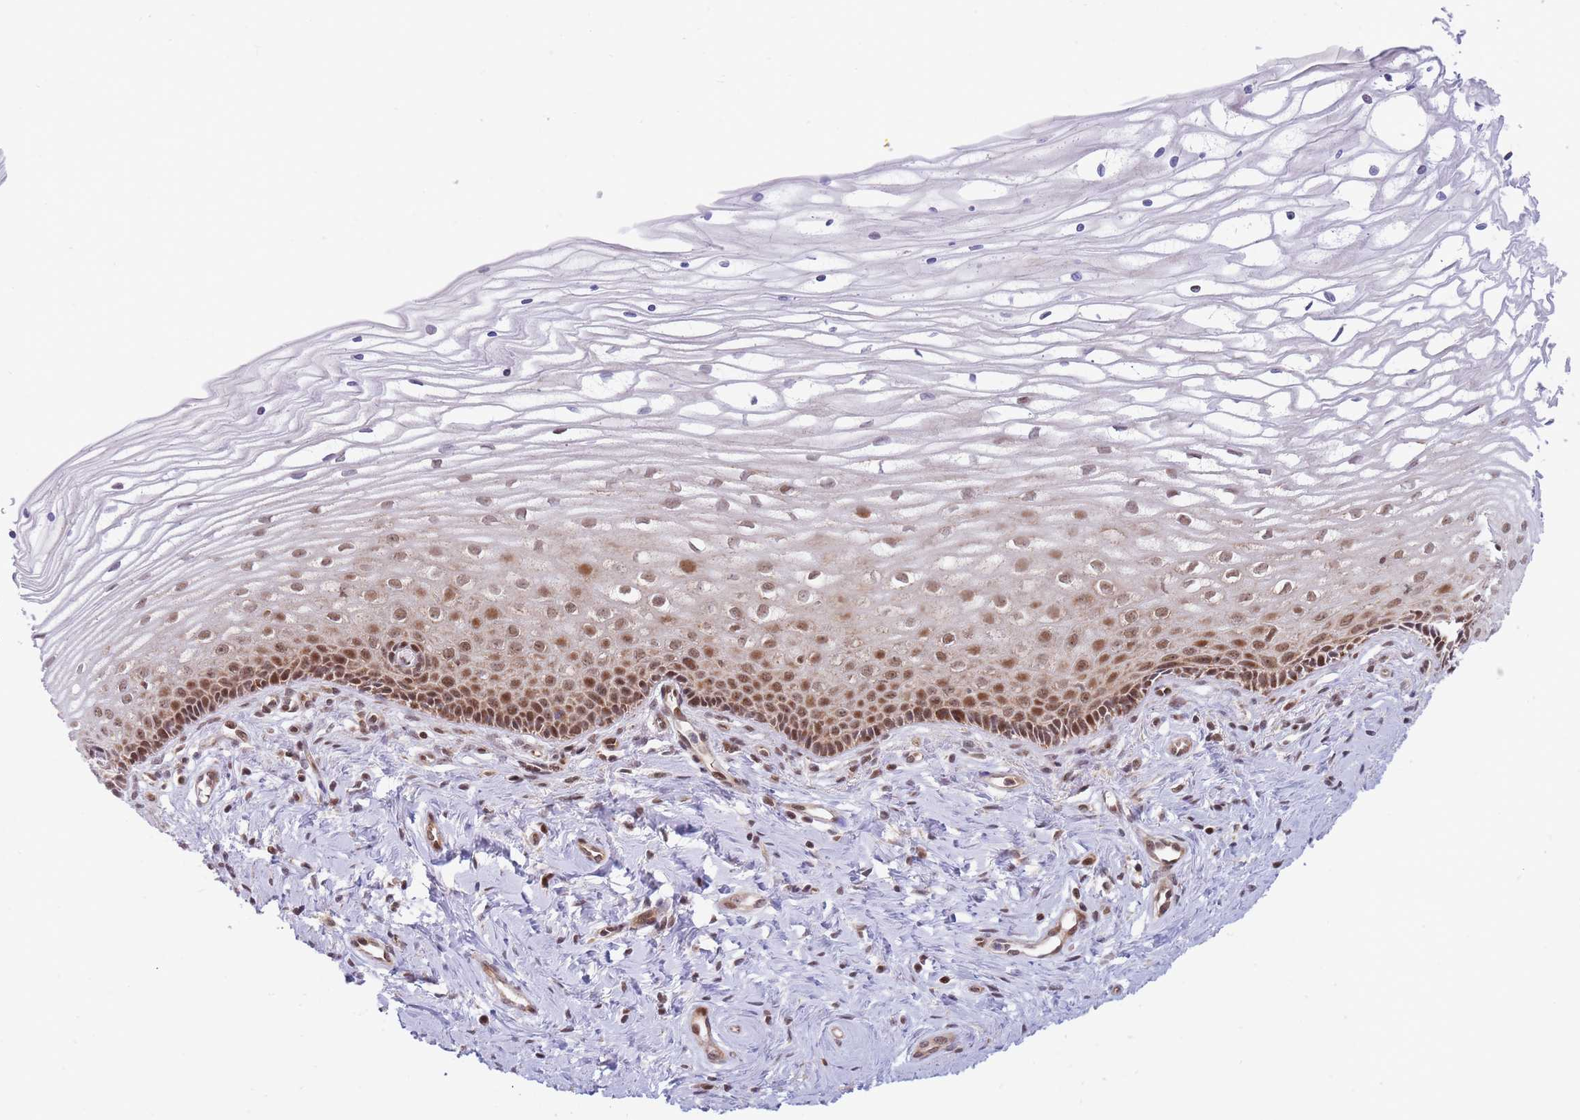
{"staining": {"intensity": "moderate", "quantity": ">75%", "location": "nuclear"}, "tissue": "cervix", "cell_type": "Glandular cells", "image_type": "normal", "snomed": [{"axis": "morphology", "description": "Normal tissue, NOS"}, {"axis": "topography", "description": "Cervix"}], "caption": "DAB (3,3'-diaminobenzidine) immunohistochemical staining of normal human cervix demonstrates moderate nuclear protein positivity in approximately >75% of glandular cells.", "gene": "BOD1L1", "patient": {"sex": "female", "age": 47}}